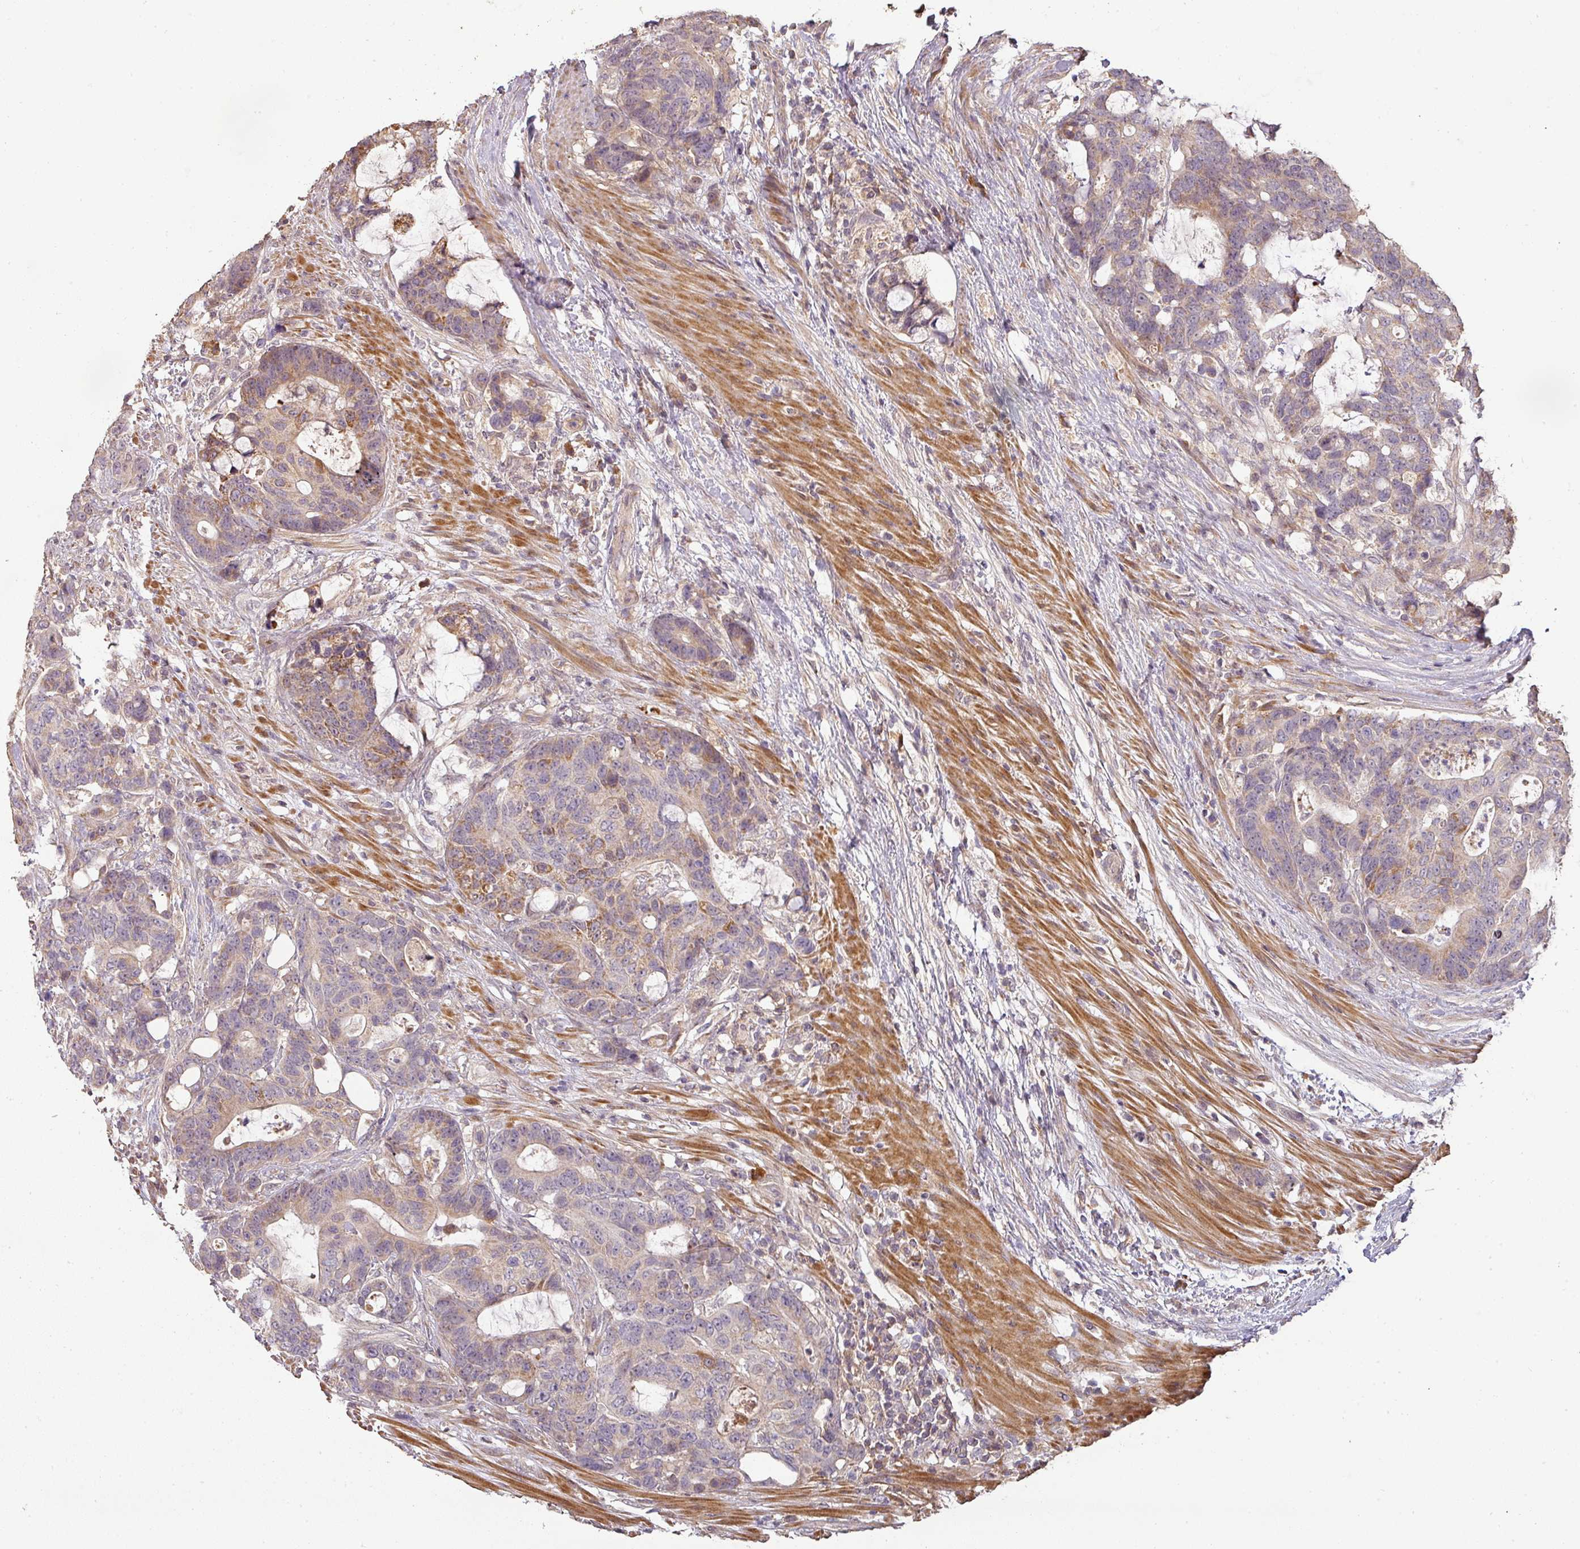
{"staining": {"intensity": "moderate", "quantity": "25%-75%", "location": "cytoplasmic/membranous"}, "tissue": "colorectal cancer", "cell_type": "Tumor cells", "image_type": "cancer", "snomed": [{"axis": "morphology", "description": "Adenocarcinoma, NOS"}, {"axis": "topography", "description": "Colon"}], "caption": "Adenocarcinoma (colorectal) was stained to show a protein in brown. There is medium levels of moderate cytoplasmic/membranous staining in approximately 25%-75% of tumor cells.", "gene": "BPIFB3", "patient": {"sex": "female", "age": 82}}